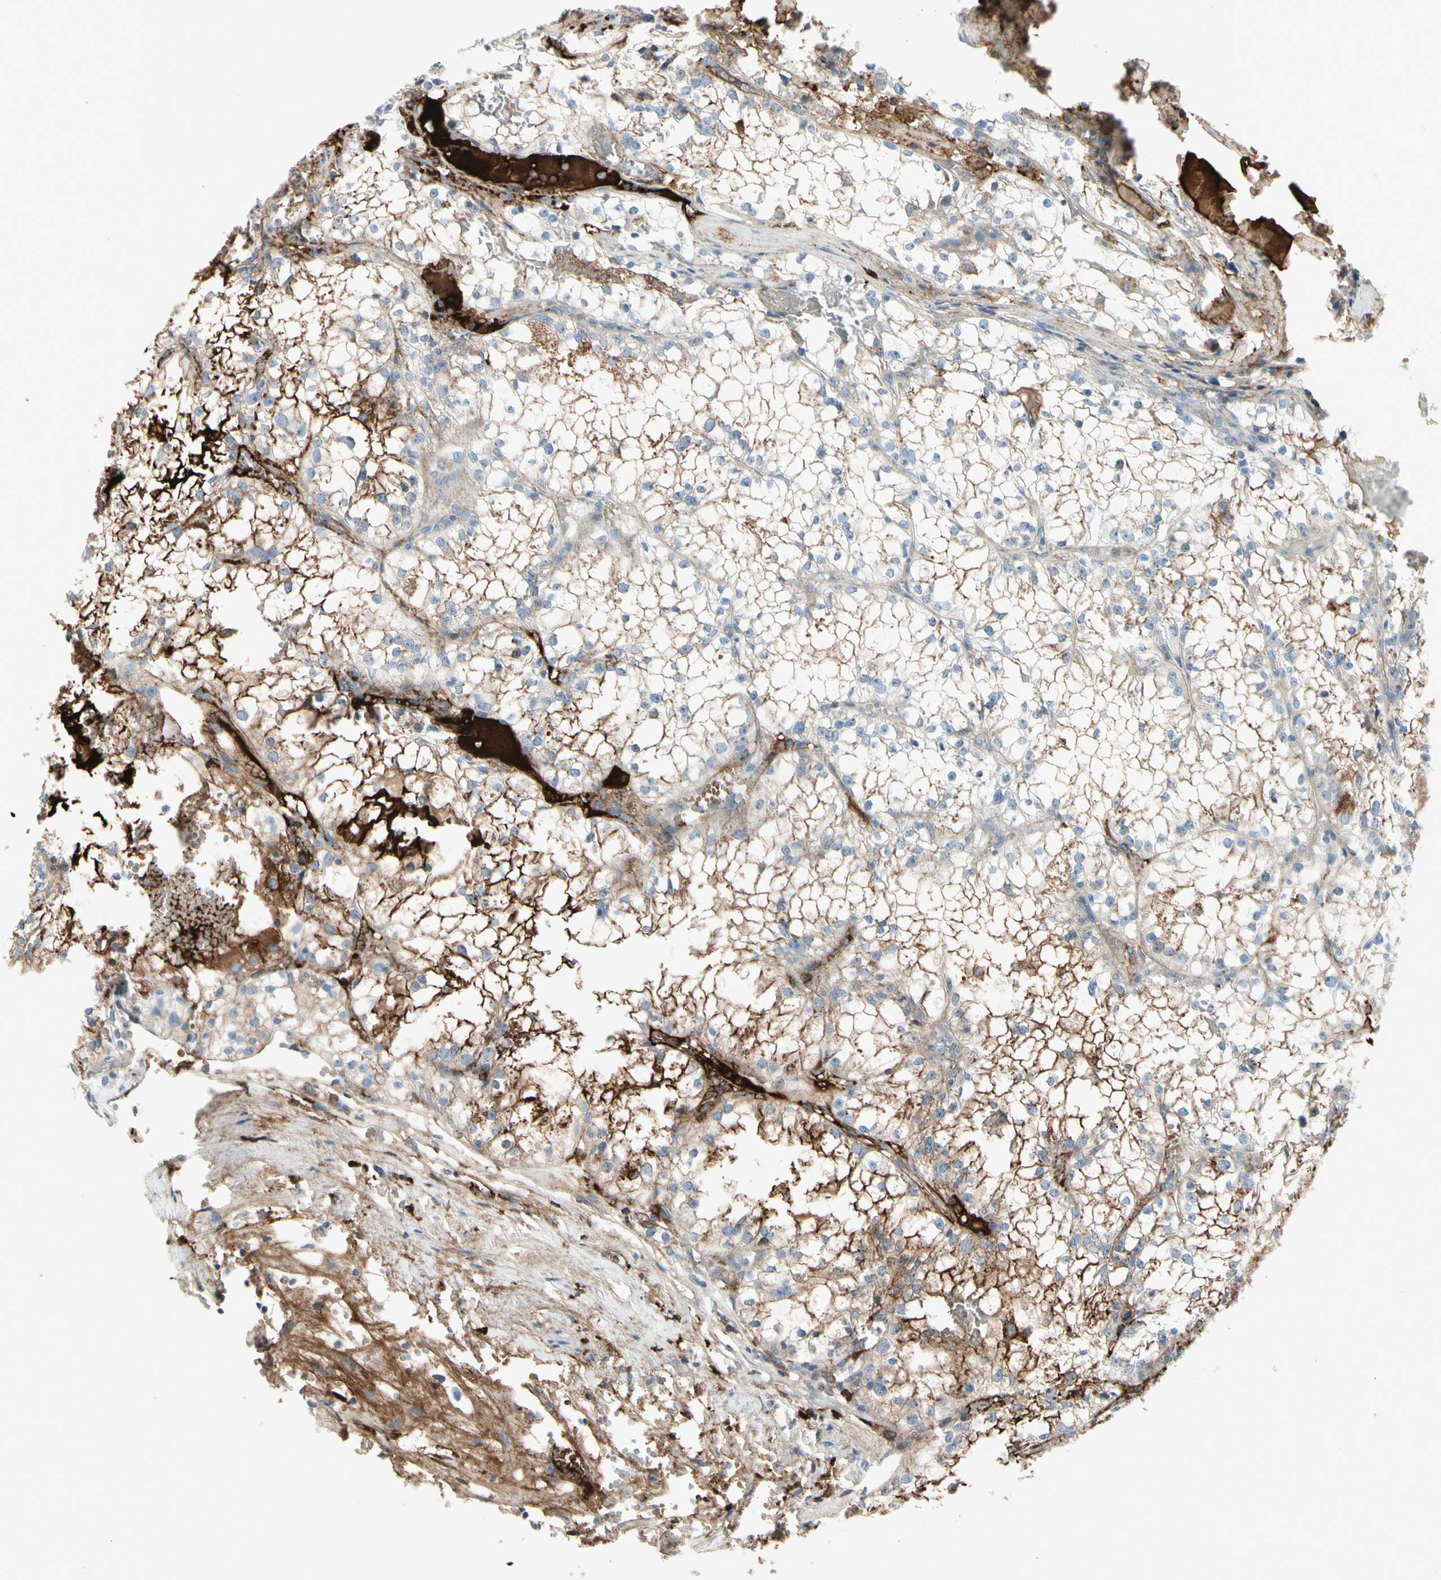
{"staining": {"intensity": "strong", "quantity": "25%-75%", "location": "cytoplasmic/membranous"}, "tissue": "renal cancer", "cell_type": "Tumor cells", "image_type": "cancer", "snomed": [{"axis": "morphology", "description": "Adenocarcinoma, NOS"}, {"axis": "topography", "description": "Kidney"}], "caption": "Adenocarcinoma (renal) was stained to show a protein in brown. There is high levels of strong cytoplasmic/membranous expression in approximately 25%-75% of tumor cells.", "gene": "IGHG1", "patient": {"sex": "male", "age": 56}}